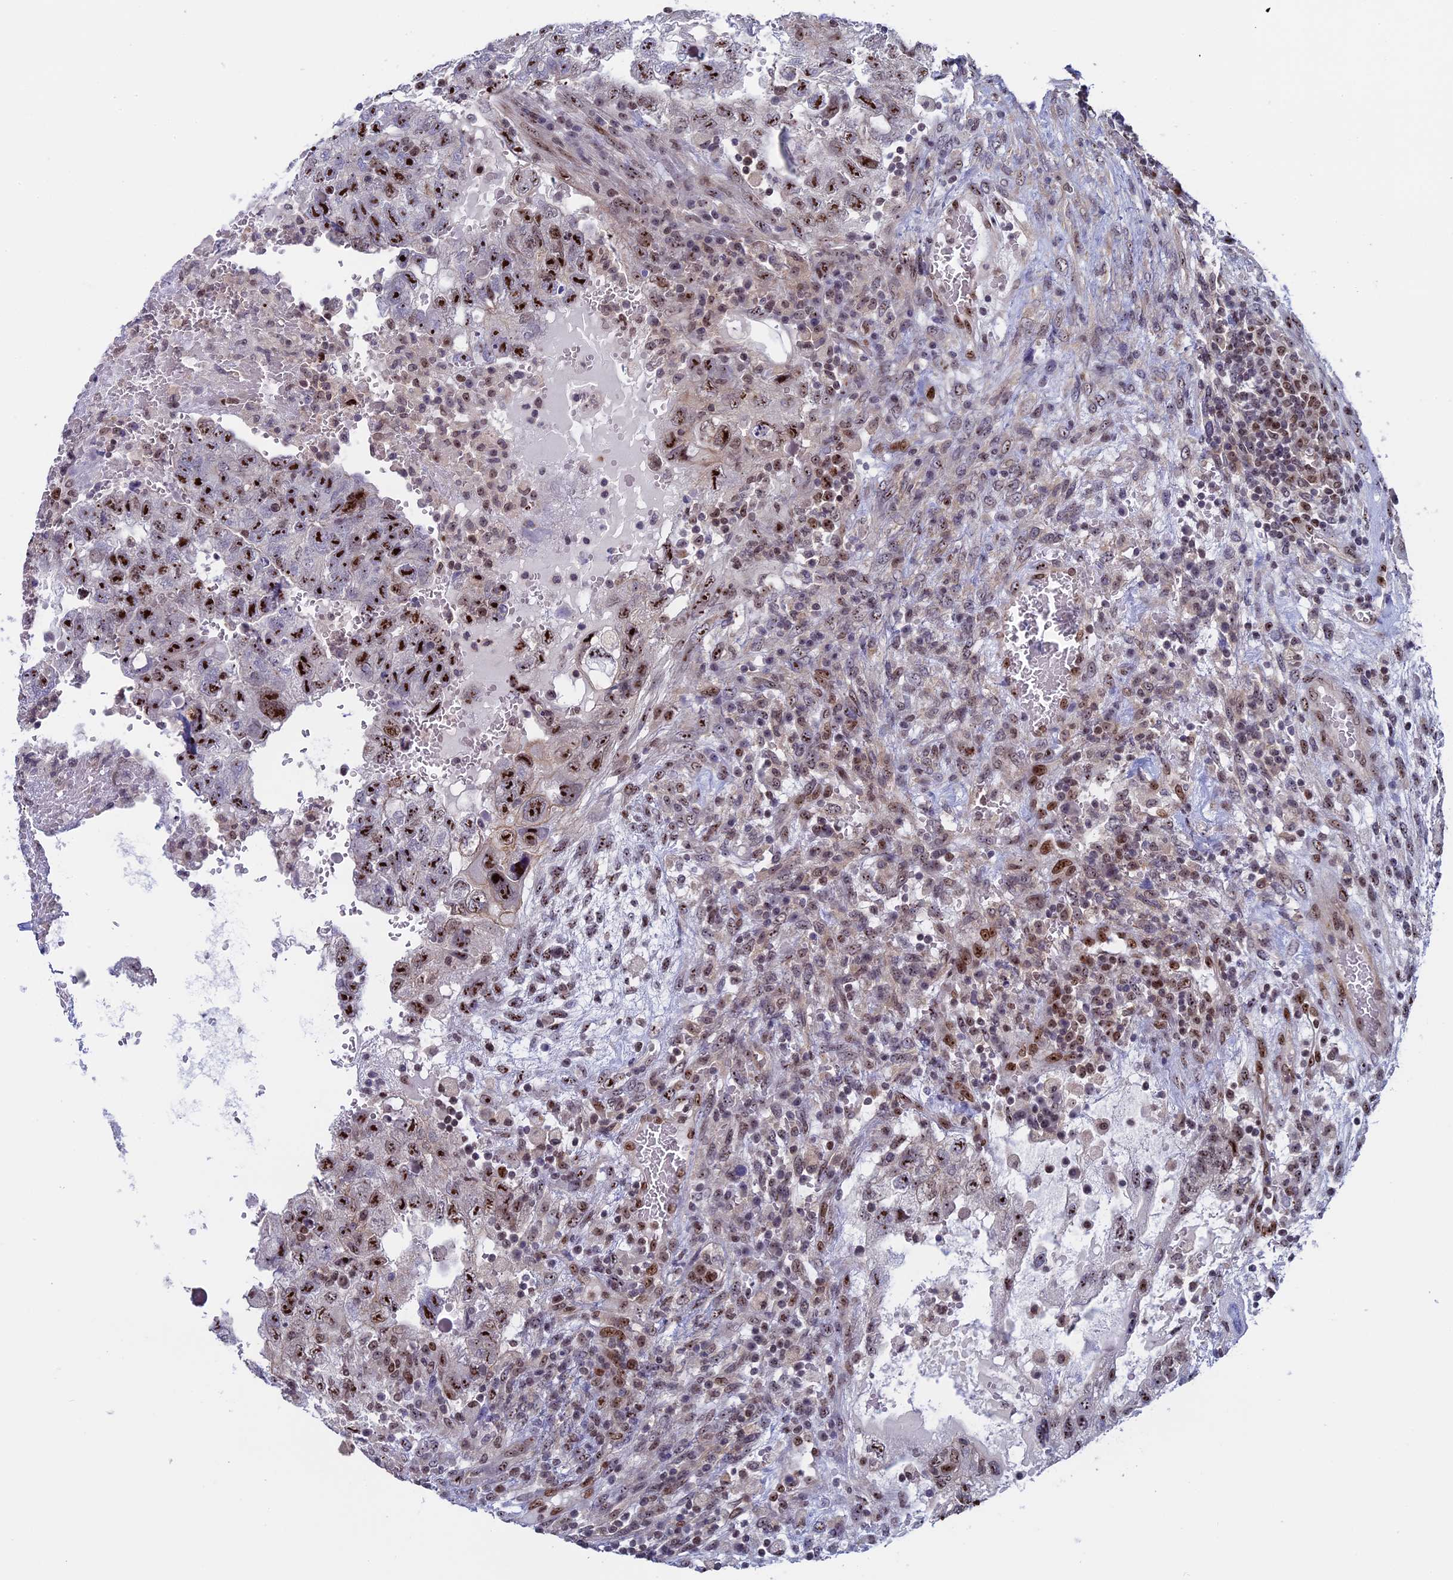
{"staining": {"intensity": "moderate", "quantity": ">75%", "location": "nuclear"}, "tissue": "testis cancer", "cell_type": "Tumor cells", "image_type": "cancer", "snomed": [{"axis": "morphology", "description": "Carcinoma, Embryonal, NOS"}, {"axis": "topography", "description": "Testis"}], "caption": "Protein staining of testis cancer tissue reveals moderate nuclear positivity in about >75% of tumor cells.", "gene": "CCDC86", "patient": {"sex": "male", "age": 36}}